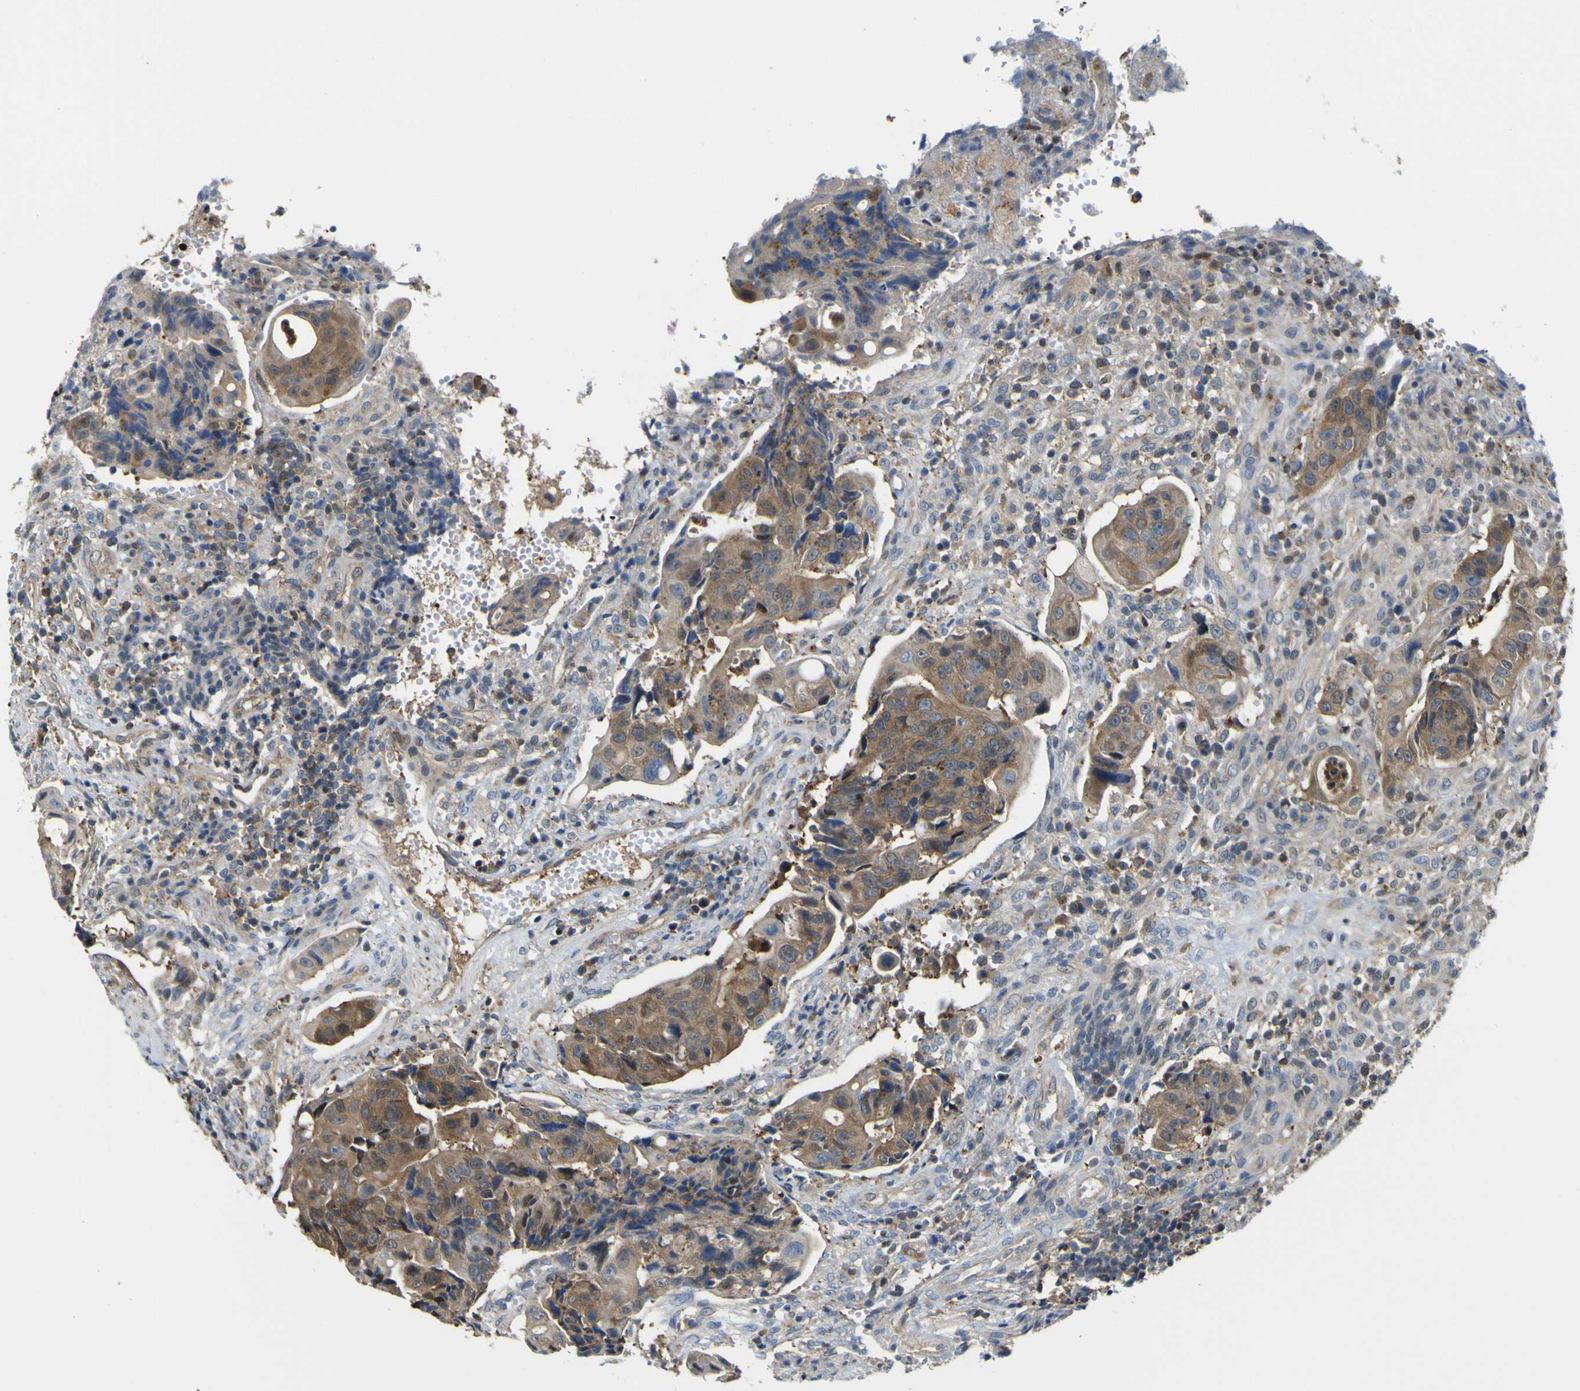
{"staining": {"intensity": "moderate", "quantity": ">75%", "location": "cytoplasmic/membranous"}, "tissue": "colorectal cancer", "cell_type": "Tumor cells", "image_type": "cancer", "snomed": [{"axis": "morphology", "description": "Adenocarcinoma, NOS"}, {"axis": "topography", "description": "Colon"}], "caption": "Protein staining demonstrates moderate cytoplasmic/membranous staining in about >75% of tumor cells in colorectal cancer (adenocarcinoma).", "gene": "ABHD3", "patient": {"sex": "female", "age": 57}}